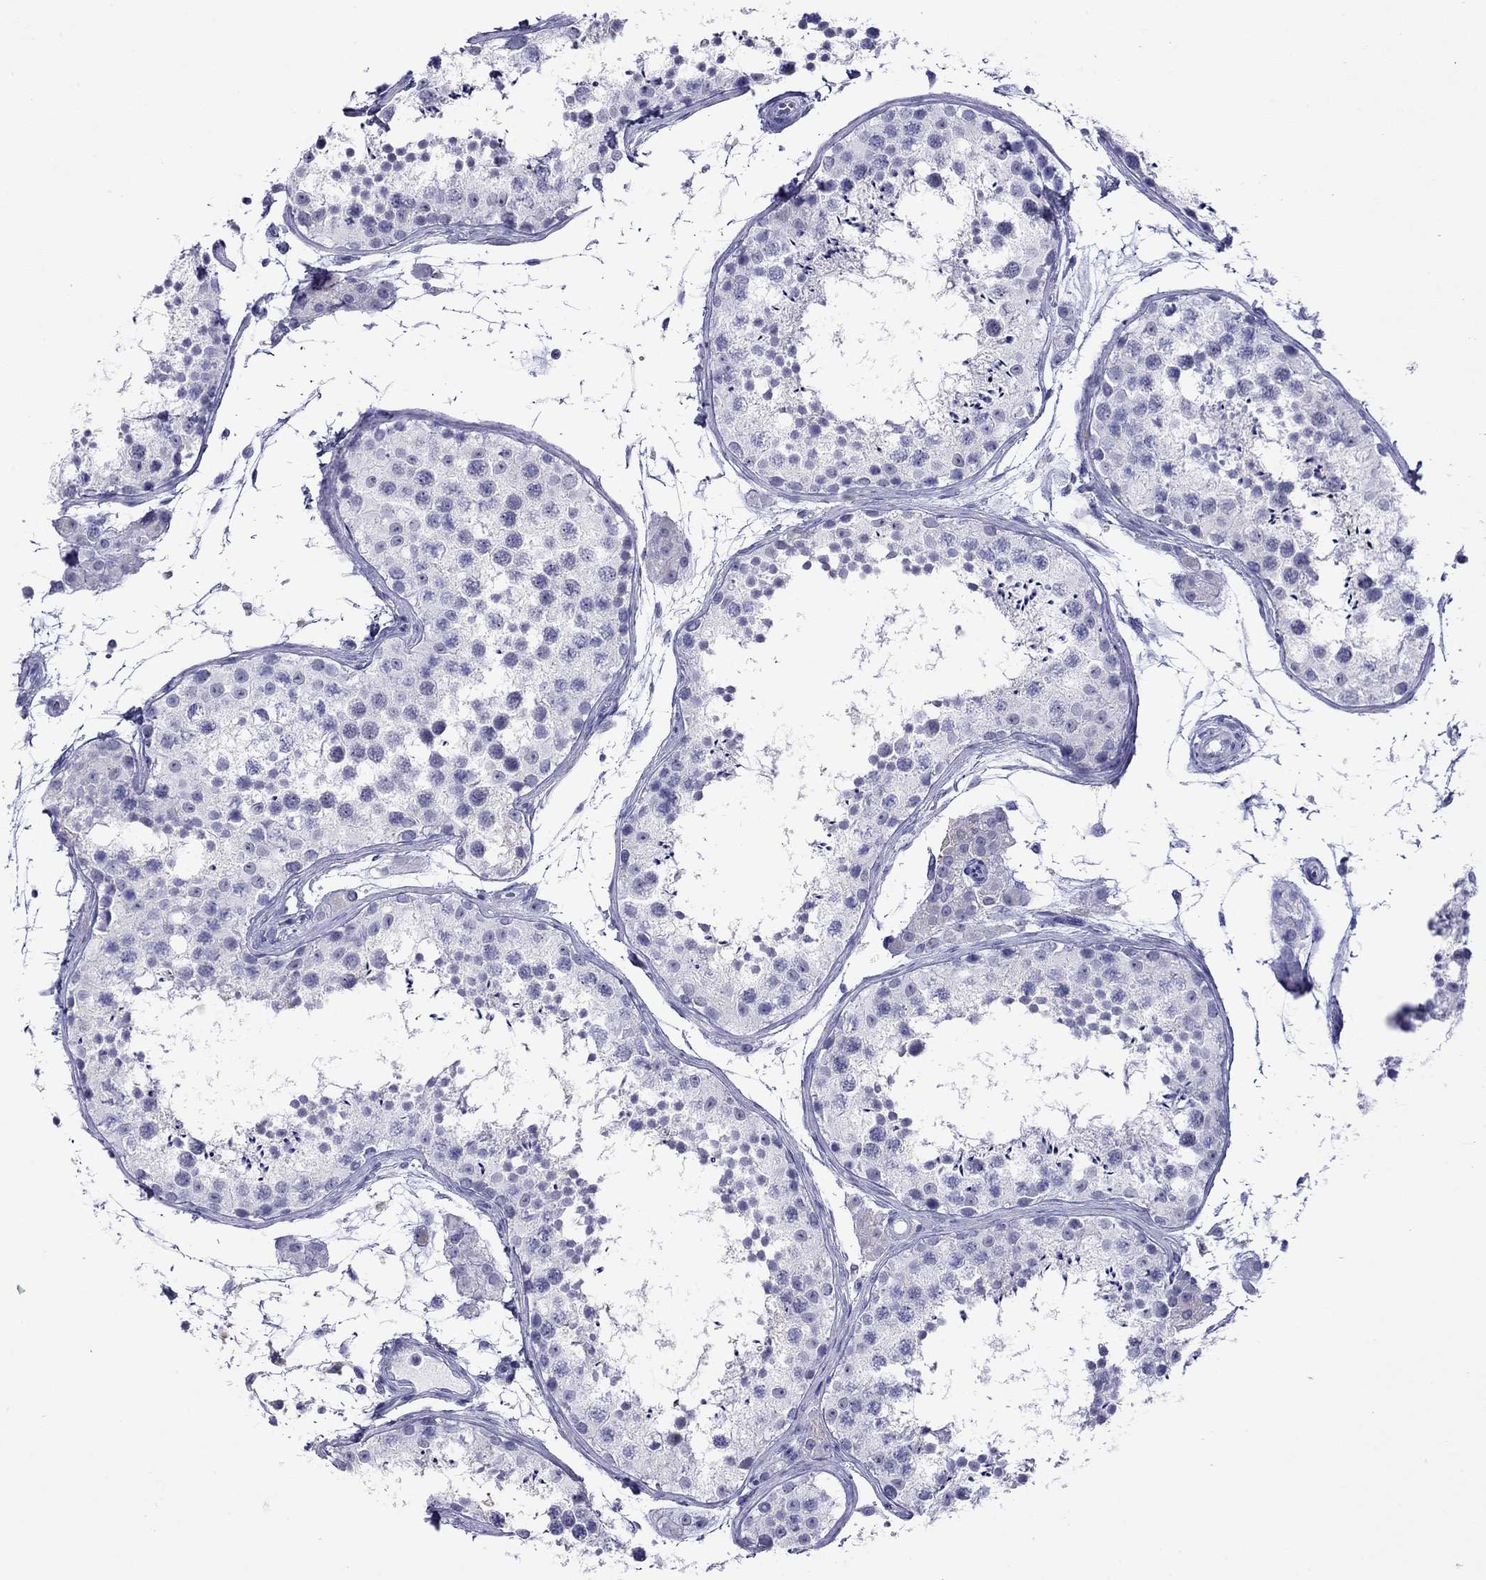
{"staining": {"intensity": "negative", "quantity": "none", "location": "none"}, "tissue": "testis", "cell_type": "Cells in seminiferous ducts", "image_type": "normal", "snomed": [{"axis": "morphology", "description": "Normal tissue, NOS"}, {"axis": "topography", "description": "Testis"}], "caption": "Immunohistochemistry micrograph of benign testis: testis stained with DAB shows no significant protein staining in cells in seminiferous ducts.", "gene": "SLC30A8", "patient": {"sex": "male", "age": 41}}